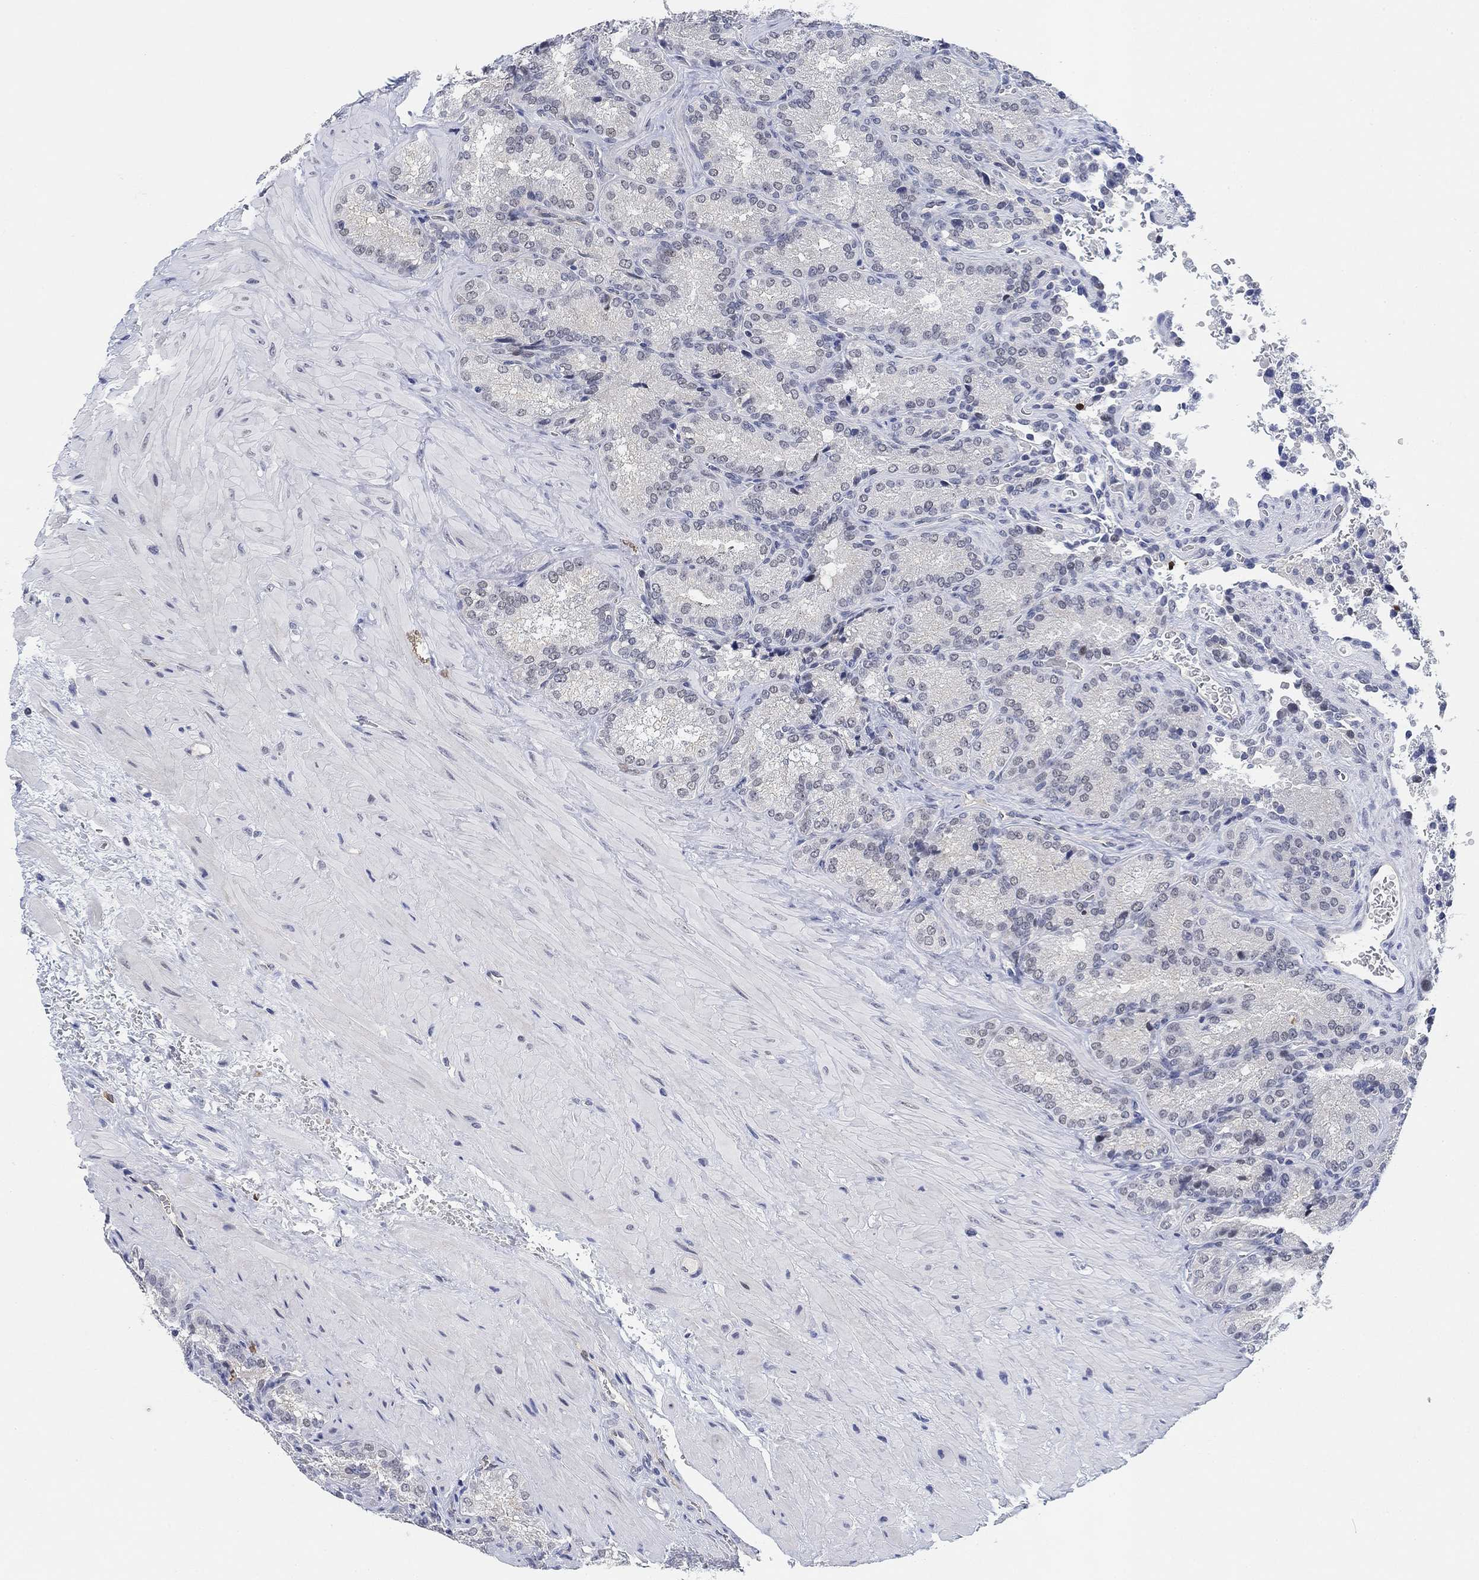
{"staining": {"intensity": "negative", "quantity": "none", "location": "none"}, "tissue": "seminal vesicle", "cell_type": "Glandular cells", "image_type": "normal", "snomed": [{"axis": "morphology", "description": "Normal tissue, NOS"}, {"axis": "topography", "description": "Seminal veicle"}], "caption": "Image shows no significant protein positivity in glandular cells of benign seminal vesicle. Brightfield microscopy of immunohistochemistry (IHC) stained with DAB (3,3'-diaminobenzidine) (brown) and hematoxylin (blue), captured at high magnification.", "gene": "PAX6", "patient": {"sex": "male", "age": 37}}